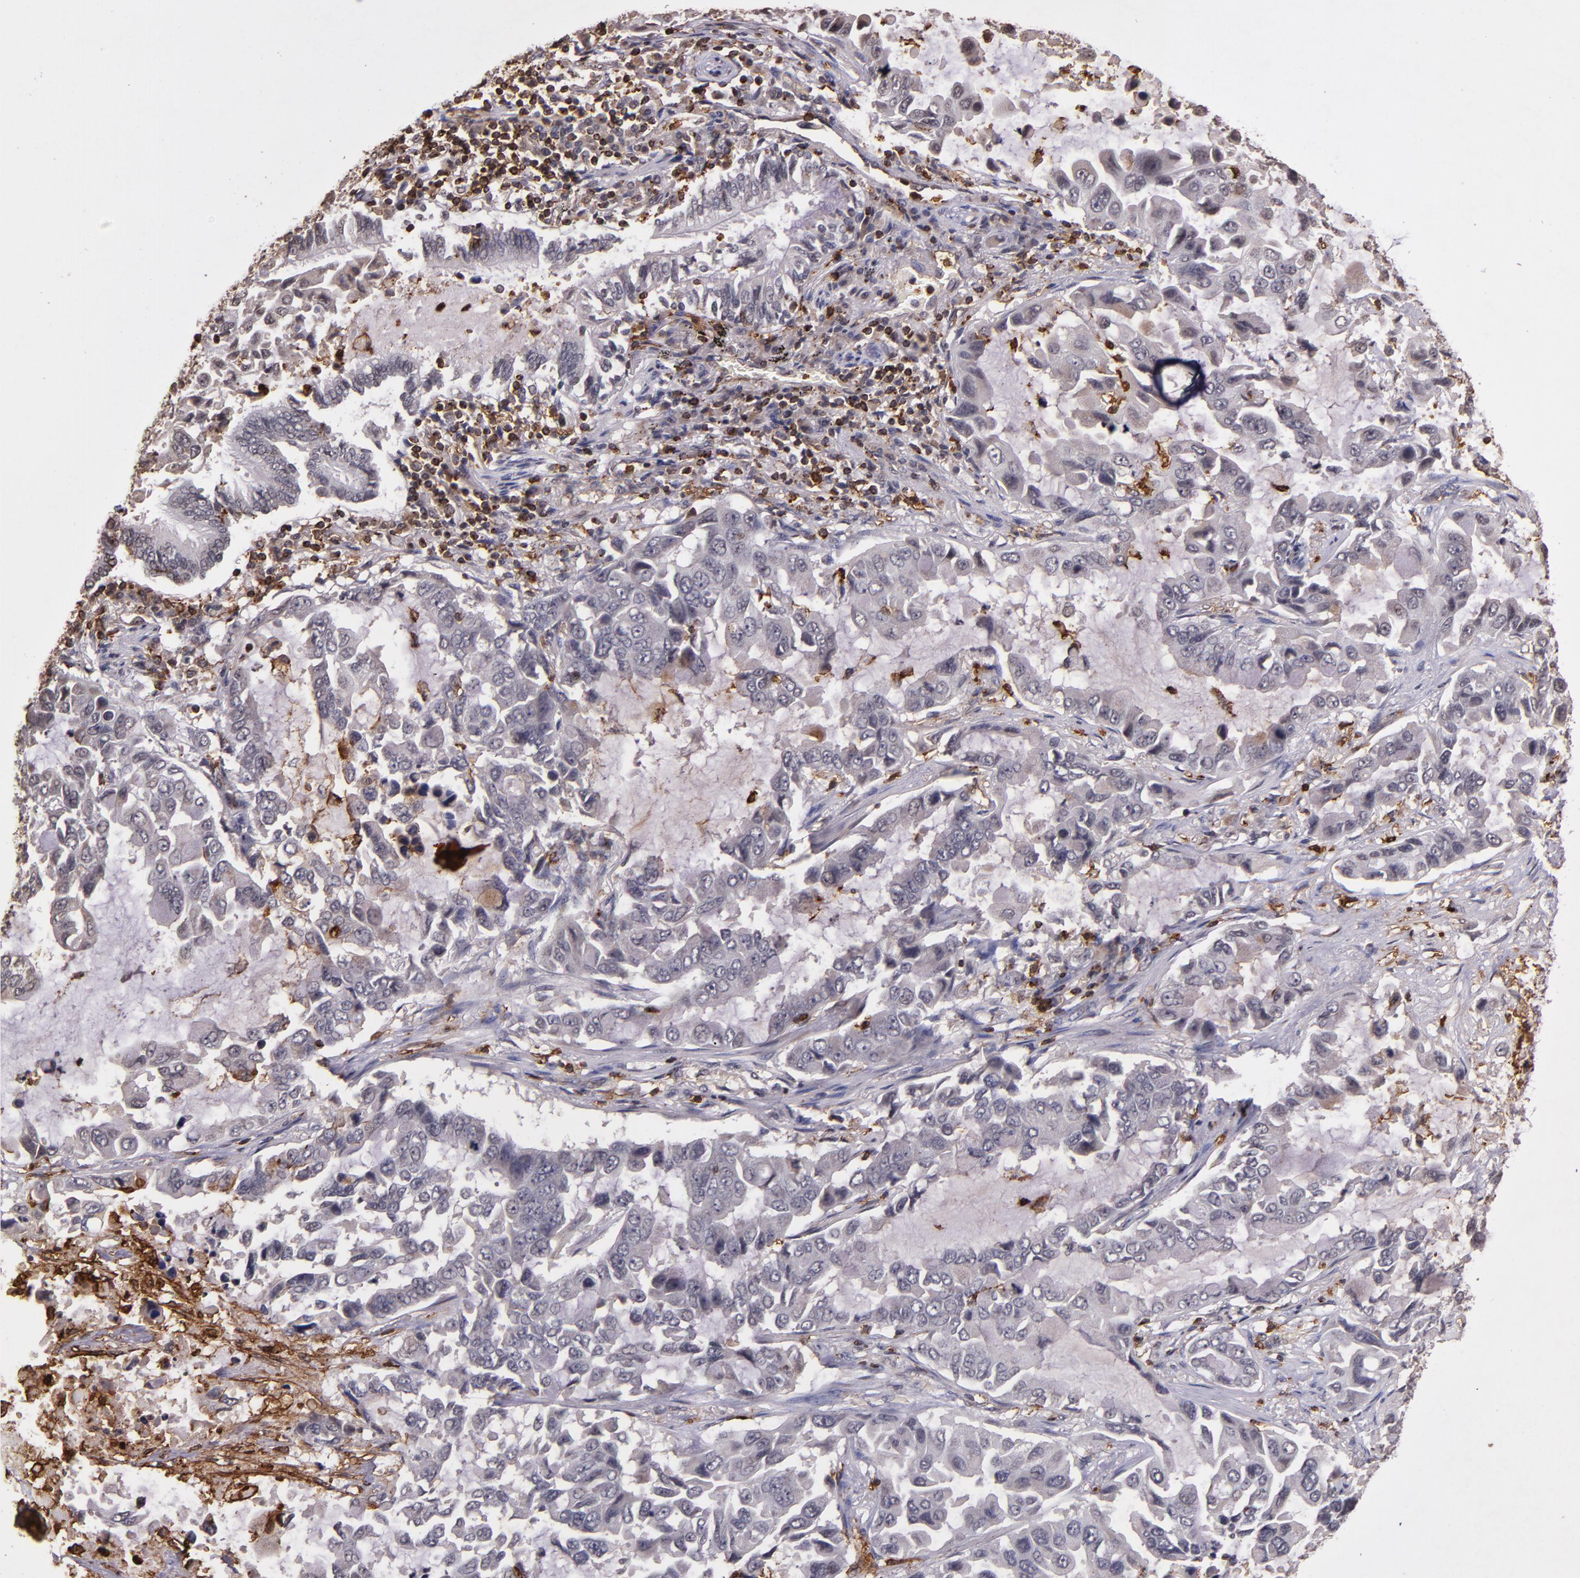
{"staining": {"intensity": "negative", "quantity": "none", "location": "none"}, "tissue": "lung cancer", "cell_type": "Tumor cells", "image_type": "cancer", "snomed": [{"axis": "morphology", "description": "Adenocarcinoma, NOS"}, {"axis": "topography", "description": "Lung"}], "caption": "There is no significant staining in tumor cells of lung cancer (adenocarcinoma).", "gene": "SLC2A3", "patient": {"sex": "male", "age": 64}}